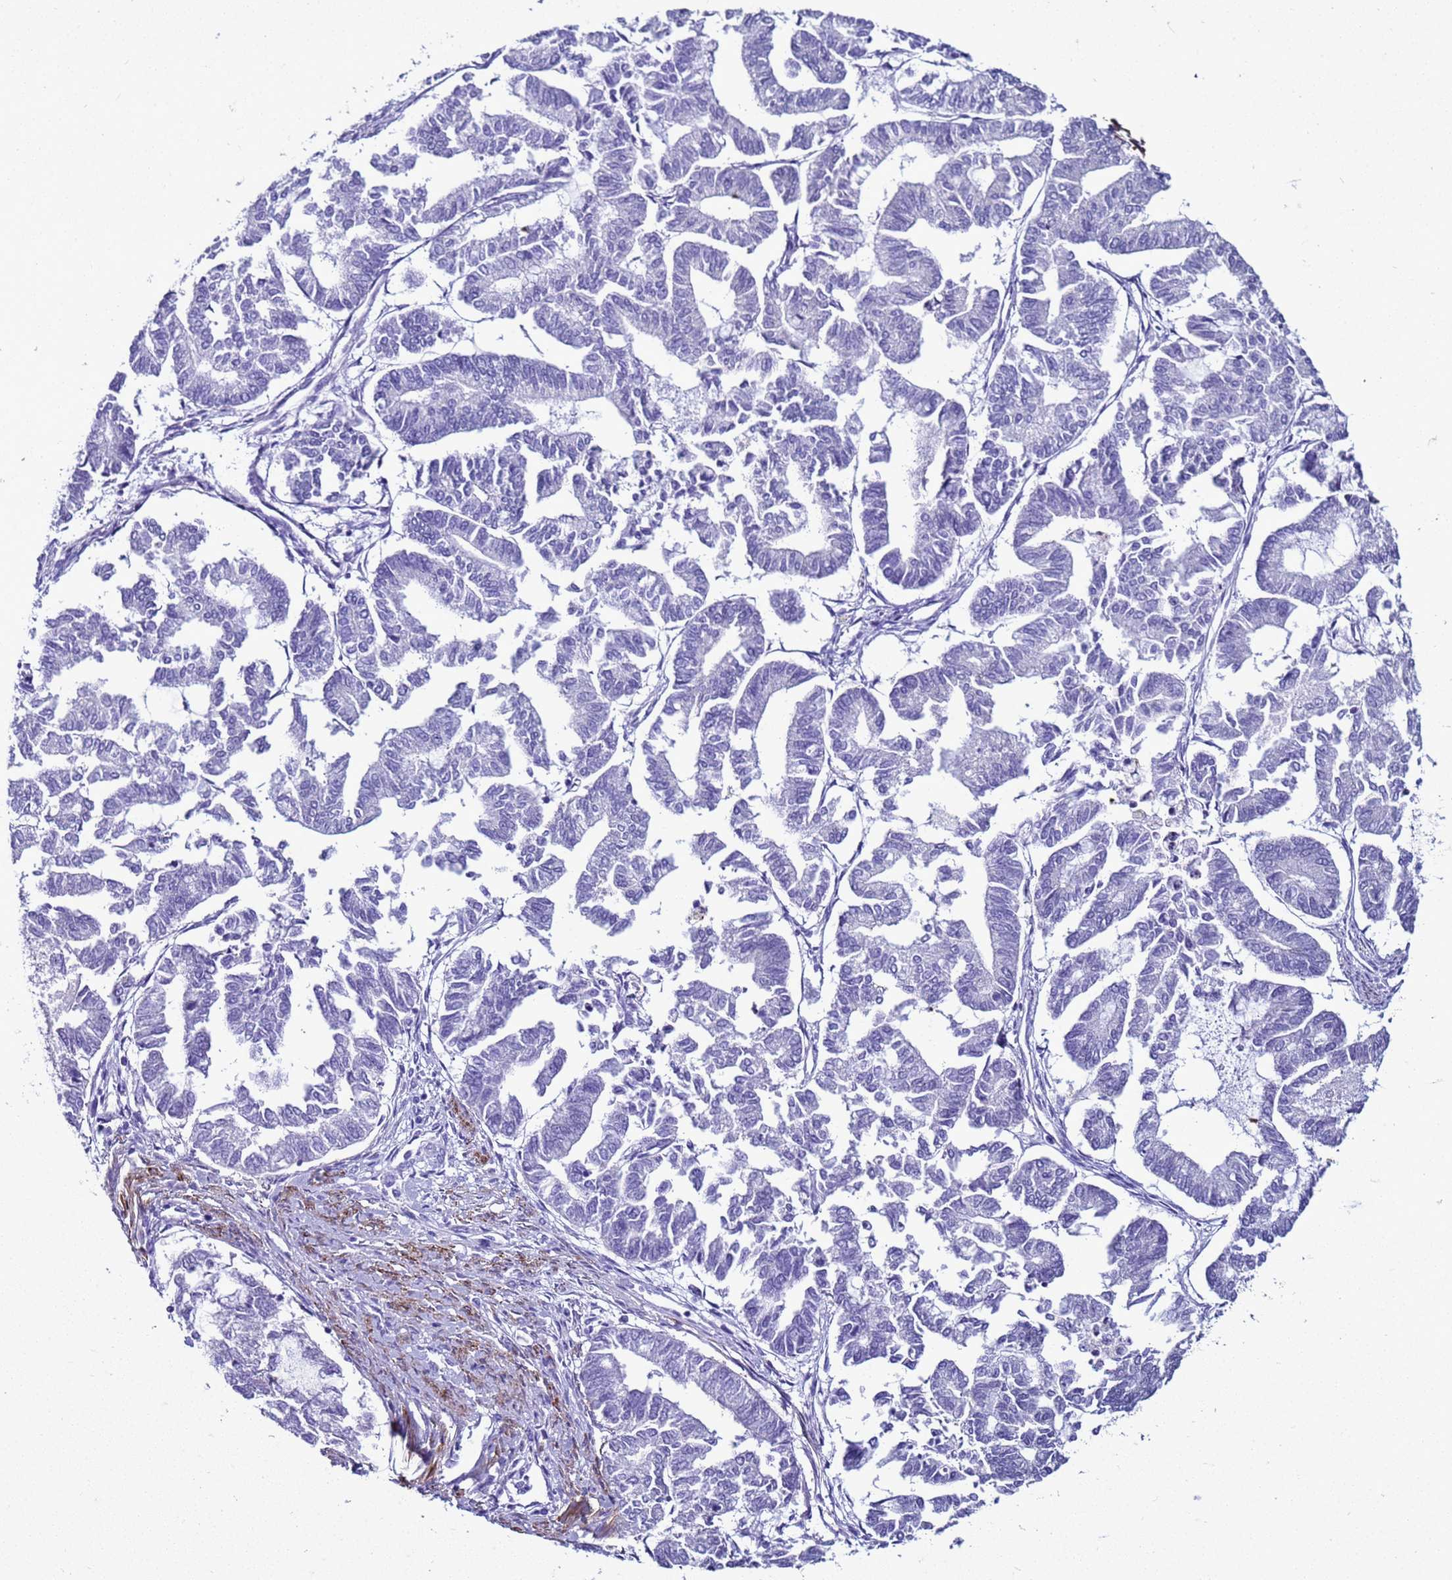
{"staining": {"intensity": "negative", "quantity": "none", "location": "none"}, "tissue": "endometrial cancer", "cell_type": "Tumor cells", "image_type": "cancer", "snomed": [{"axis": "morphology", "description": "Adenocarcinoma, NOS"}, {"axis": "topography", "description": "Endometrium"}], "caption": "Tumor cells show no significant staining in endometrial cancer (adenocarcinoma).", "gene": "LCMT1", "patient": {"sex": "female", "age": 79}}